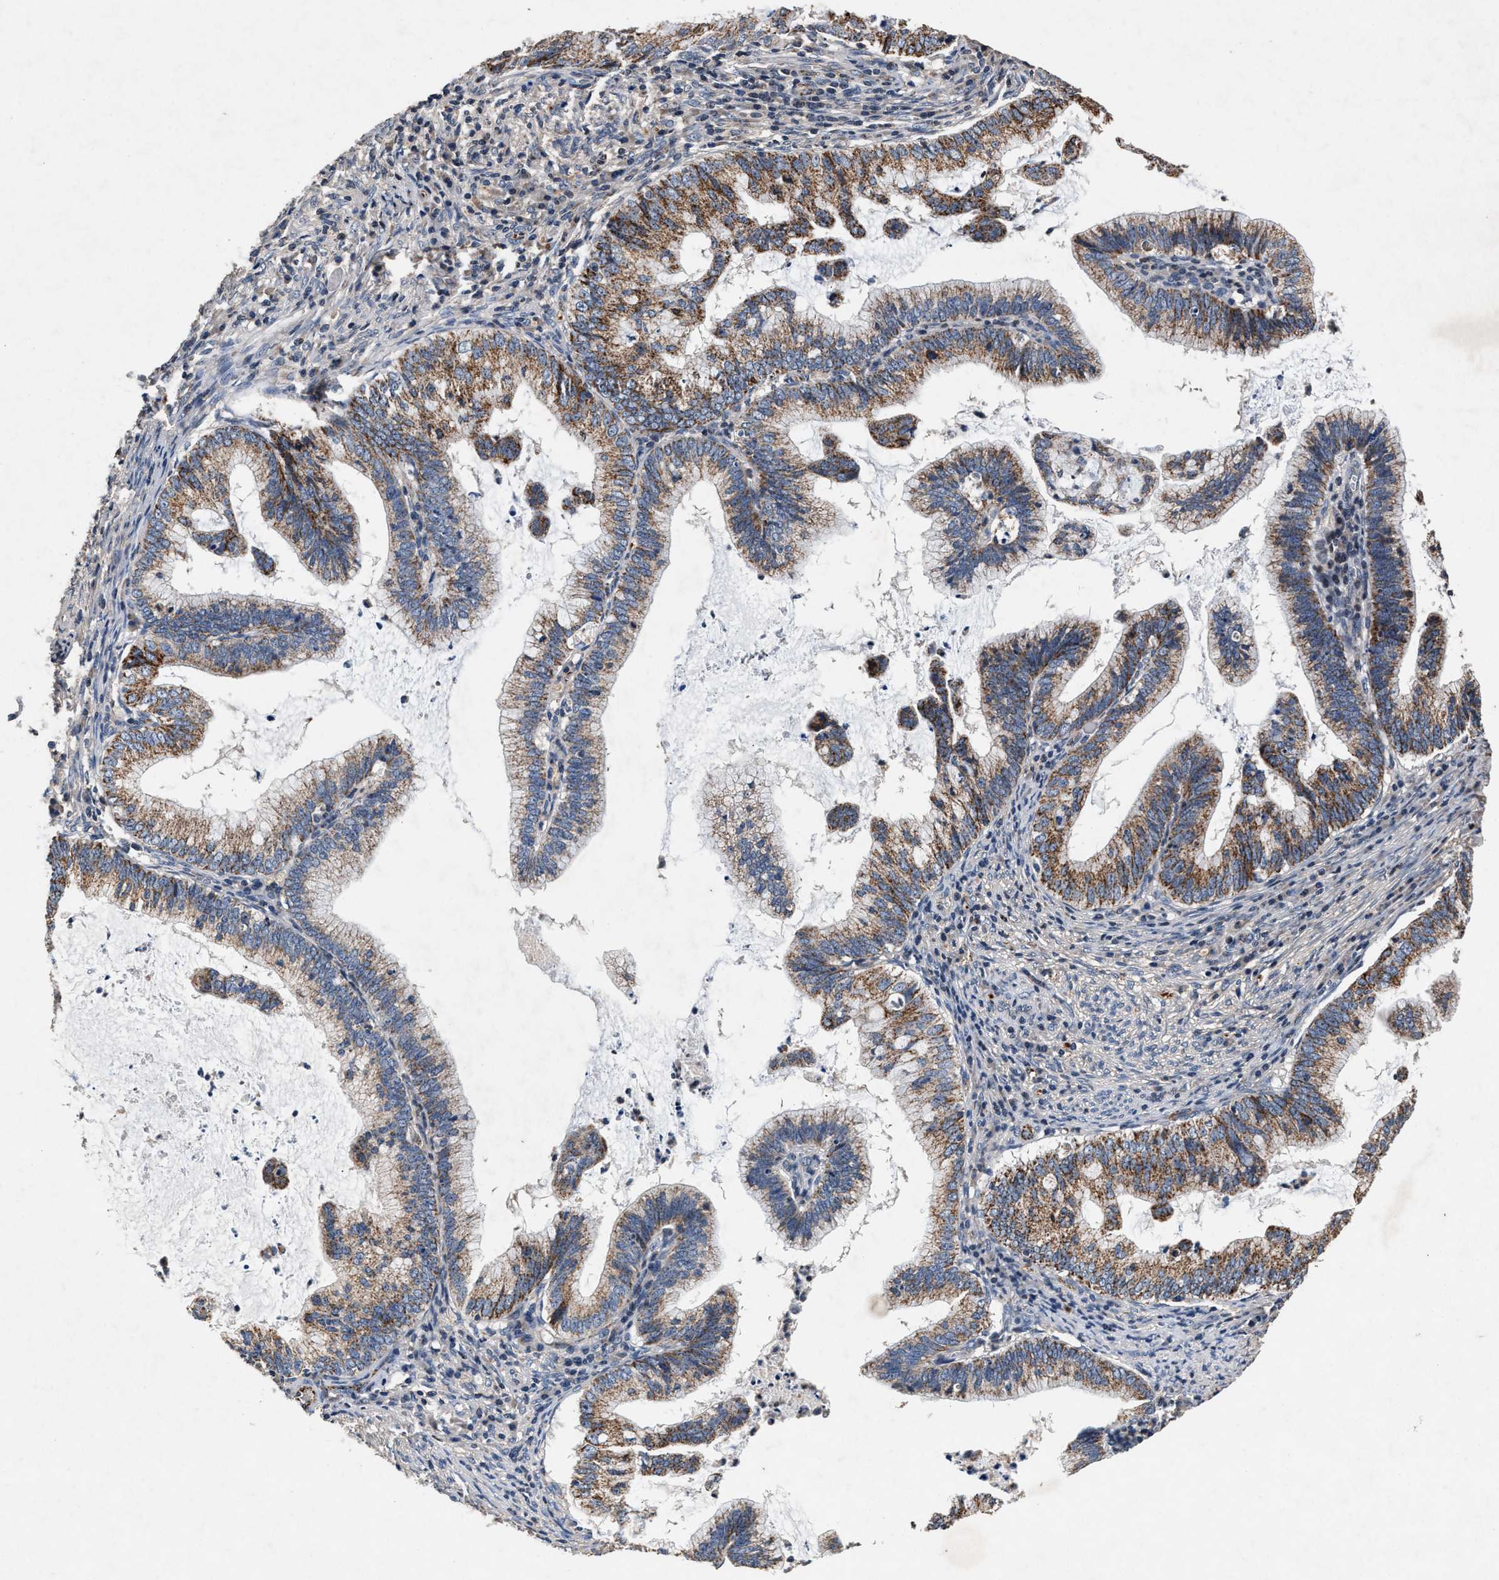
{"staining": {"intensity": "moderate", "quantity": ">75%", "location": "cytoplasmic/membranous"}, "tissue": "cervical cancer", "cell_type": "Tumor cells", "image_type": "cancer", "snomed": [{"axis": "morphology", "description": "Adenocarcinoma, NOS"}, {"axis": "topography", "description": "Cervix"}], "caption": "Immunohistochemistry (IHC) photomicrograph of neoplastic tissue: human adenocarcinoma (cervical) stained using immunohistochemistry (IHC) exhibits medium levels of moderate protein expression localized specifically in the cytoplasmic/membranous of tumor cells, appearing as a cytoplasmic/membranous brown color.", "gene": "PKD2L1", "patient": {"sex": "female", "age": 36}}